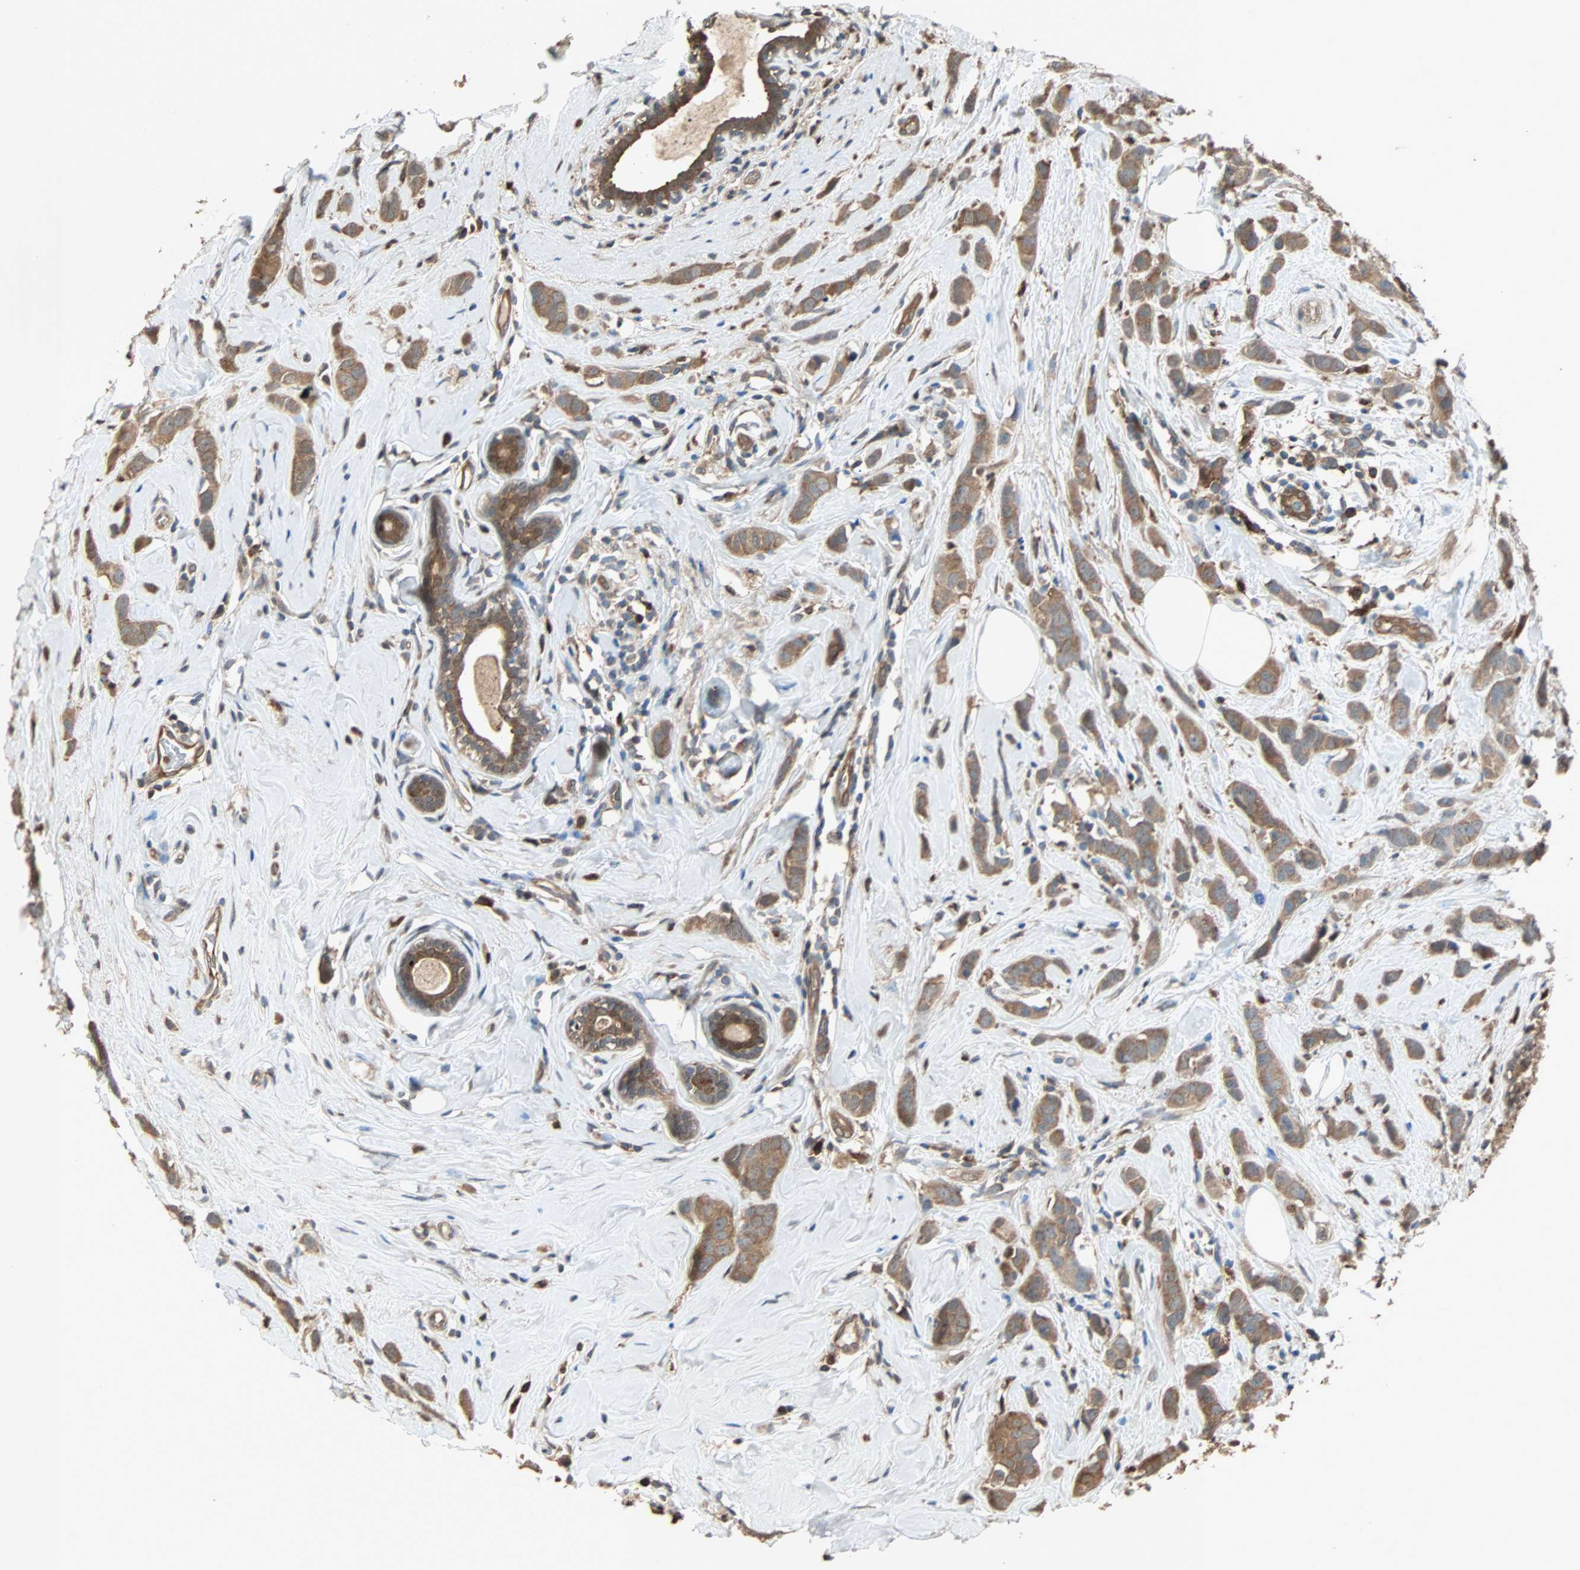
{"staining": {"intensity": "moderate", "quantity": ">75%", "location": "cytoplasmic/membranous"}, "tissue": "breast cancer", "cell_type": "Tumor cells", "image_type": "cancer", "snomed": [{"axis": "morphology", "description": "Normal tissue, NOS"}, {"axis": "morphology", "description": "Duct carcinoma"}, {"axis": "topography", "description": "Breast"}], "caption": "Protein staining displays moderate cytoplasmic/membranous positivity in approximately >75% of tumor cells in breast invasive ductal carcinoma.", "gene": "PRDX1", "patient": {"sex": "female", "age": 50}}